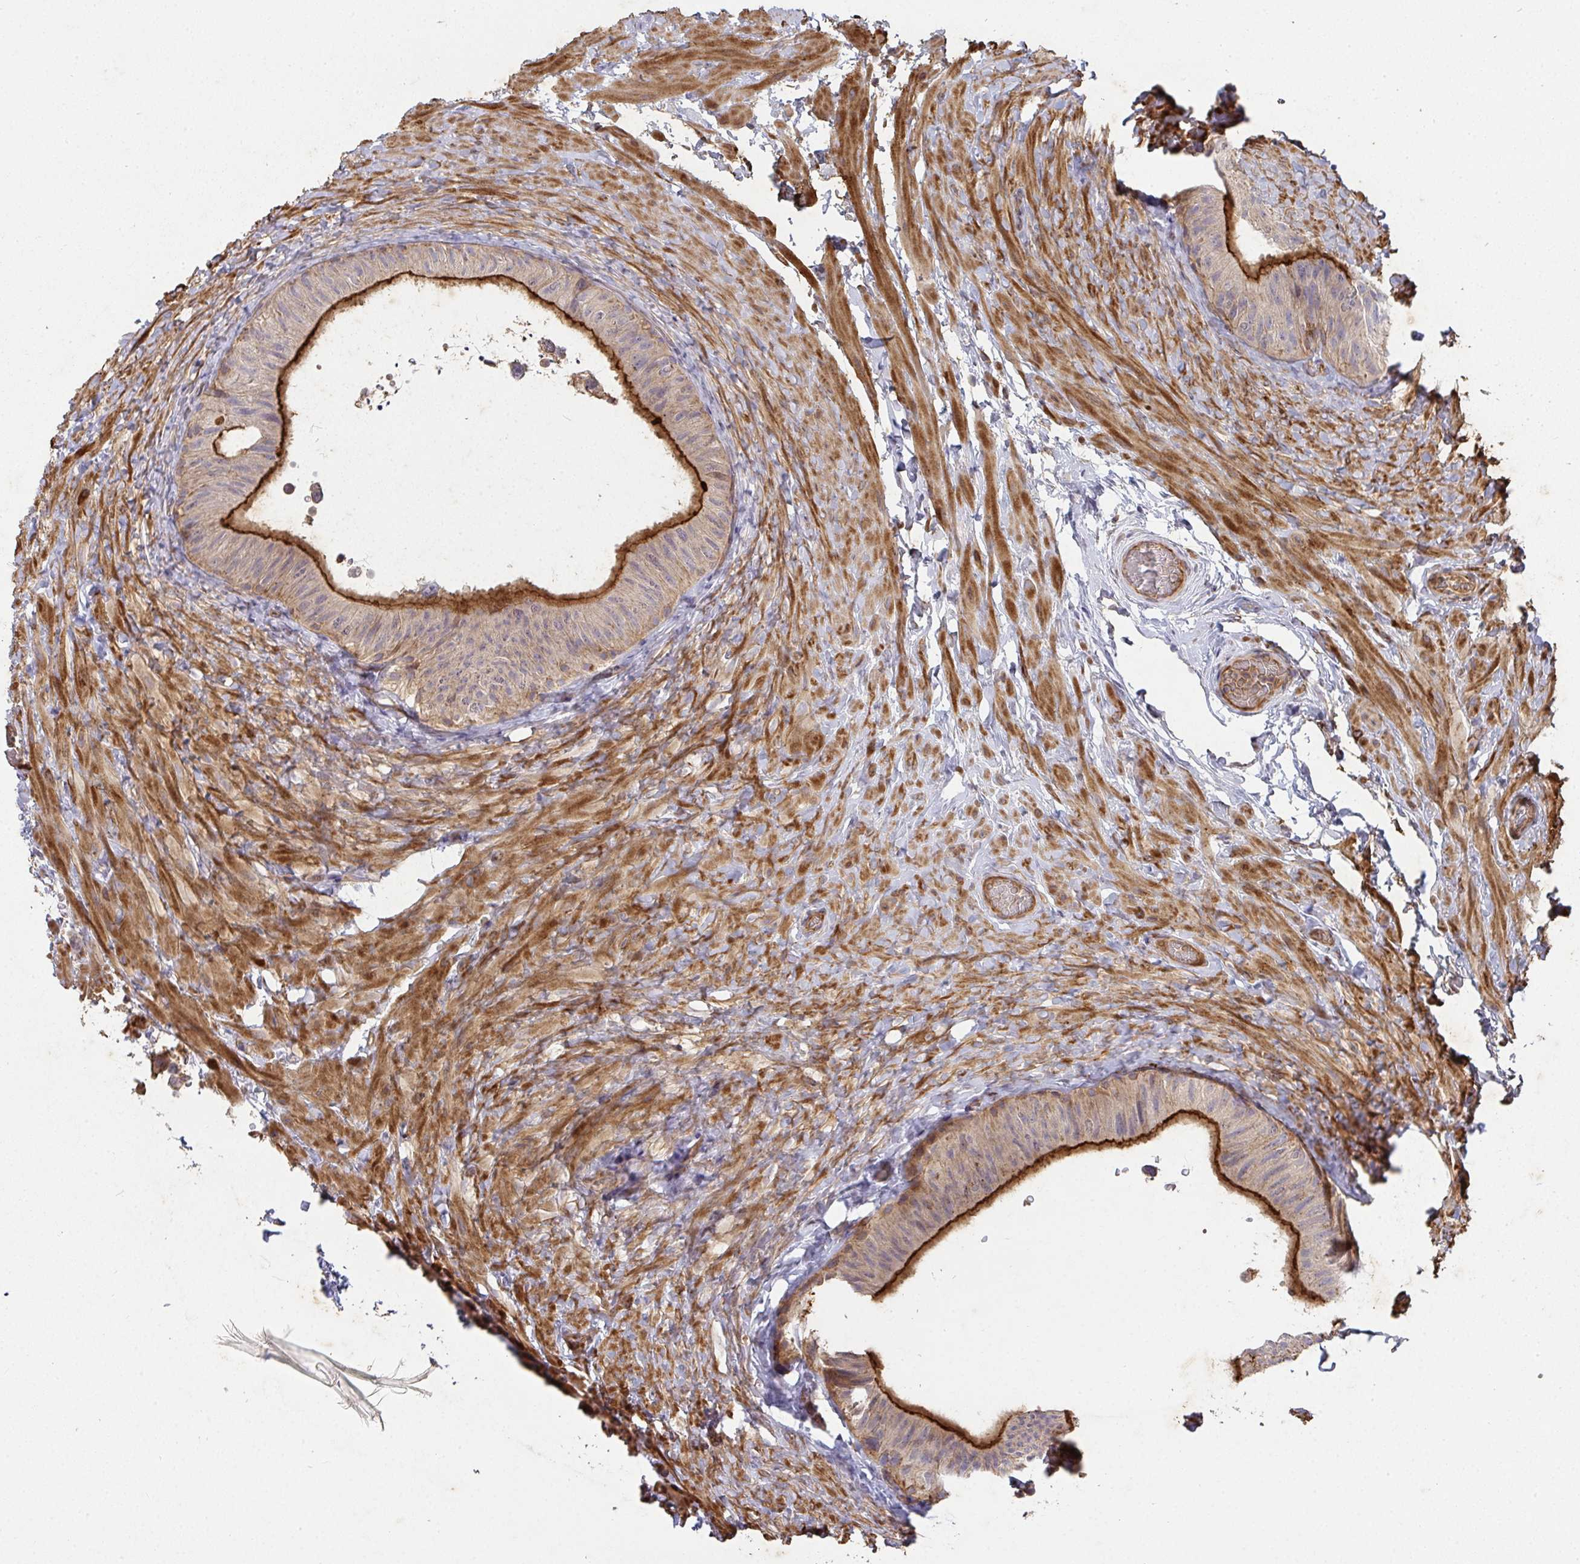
{"staining": {"intensity": "strong", "quantity": ">75%", "location": "cytoplasmic/membranous"}, "tissue": "epididymis", "cell_type": "Glandular cells", "image_type": "normal", "snomed": [{"axis": "morphology", "description": "Normal tissue, NOS"}, {"axis": "topography", "description": "Epididymis, spermatic cord, NOS"}, {"axis": "topography", "description": "Epididymis"}], "caption": "Immunohistochemistry (IHC) staining of benign epididymis, which displays high levels of strong cytoplasmic/membranous staining in about >75% of glandular cells indicating strong cytoplasmic/membranous protein positivity. The staining was performed using DAB (brown) for protein detection and nuclei were counterstained in hematoxylin (blue).", "gene": "TNMD", "patient": {"sex": "male", "age": 31}}